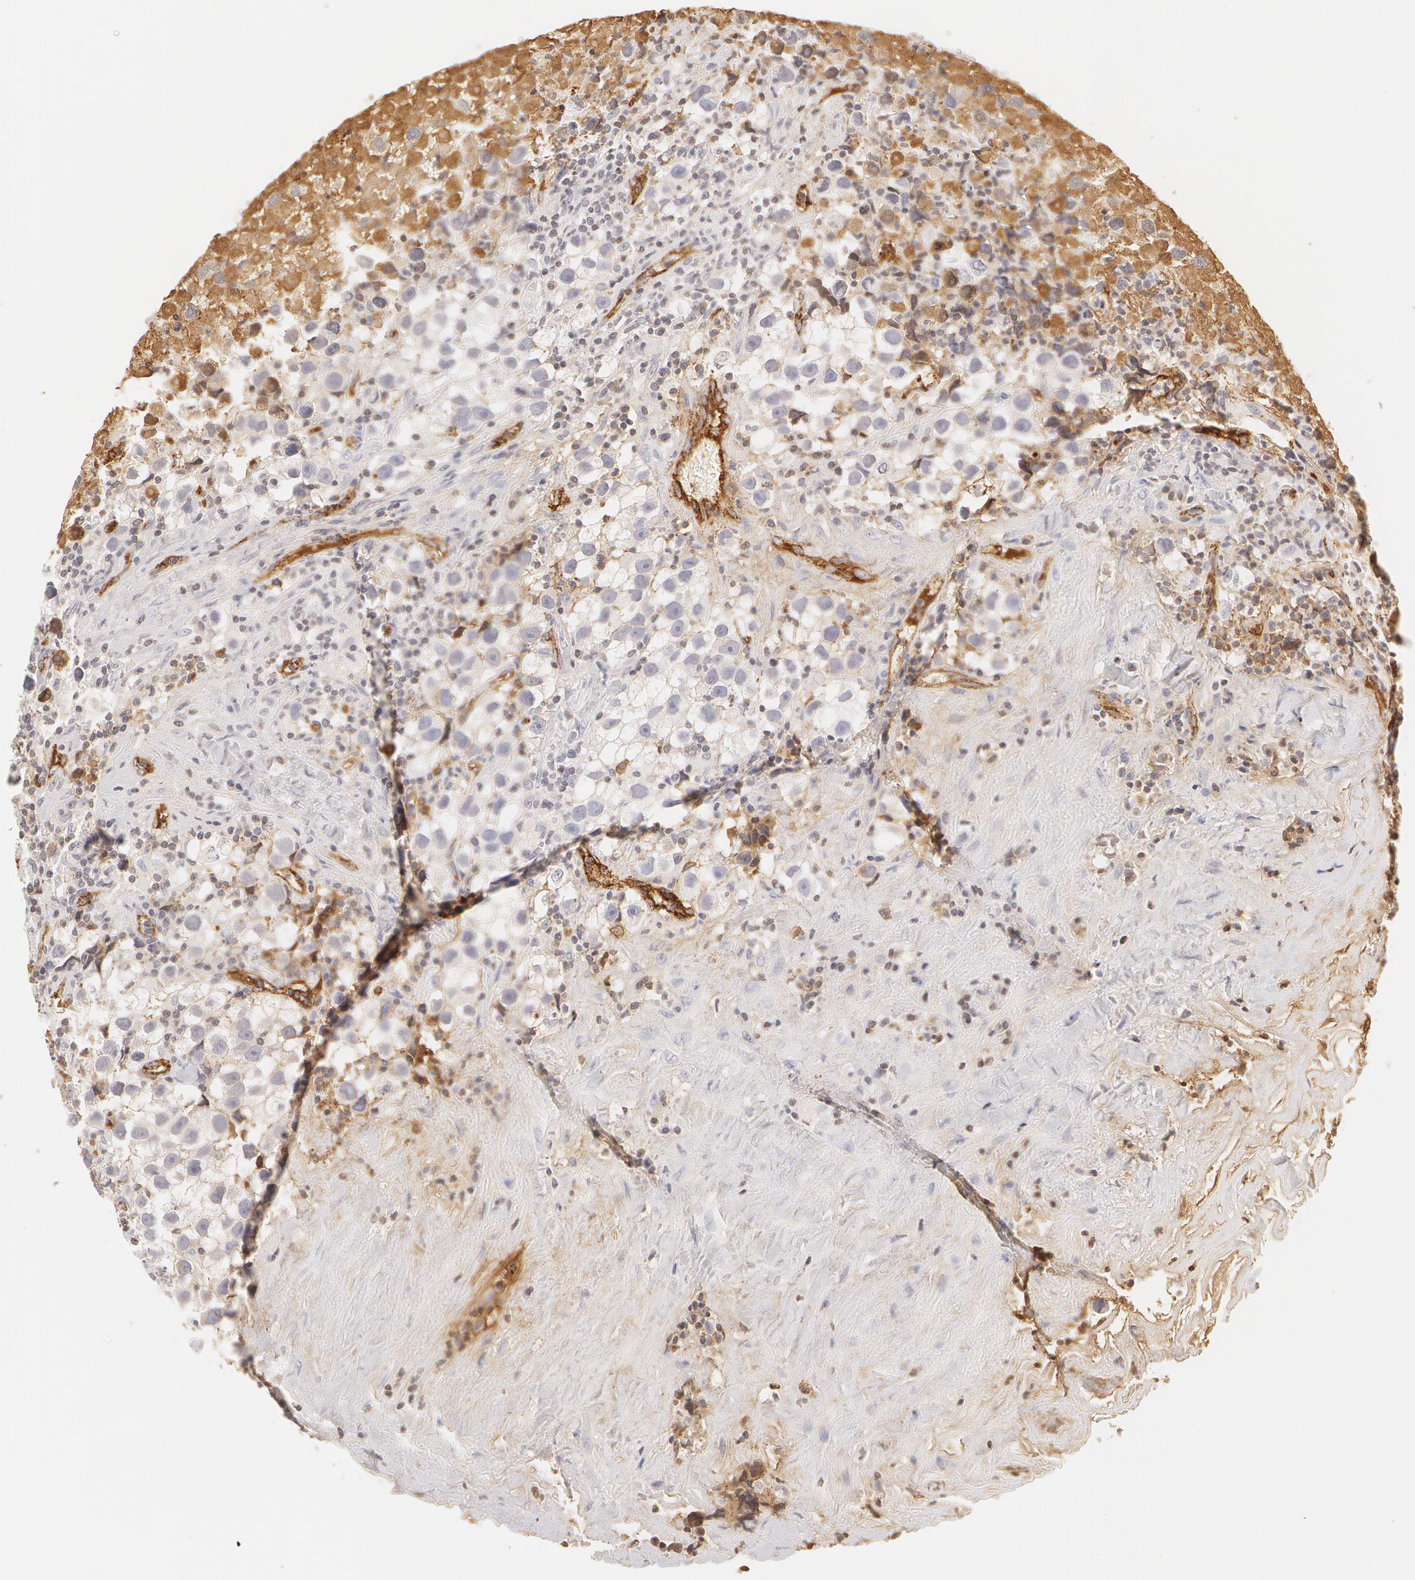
{"staining": {"intensity": "weak", "quantity": "<25%", "location": "cytoplasmic/membranous"}, "tissue": "testis cancer", "cell_type": "Tumor cells", "image_type": "cancer", "snomed": [{"axis": "morphology", "description": "Seminoma, NOS"}, {"axis": "topography", "description": "Testis"}], "caption": "IHC micrograph of neoplastic tissue: human seminoma (testis) stained with DAB (3,3'-diaminobenzidine) displays no significant protein expression in tumor cells. (Brightfield microscopy of DAB immunohistochemistry (IHC) at high magnification).", "gene": "VWF", "patient": {"sex": "male", "age": 43}}